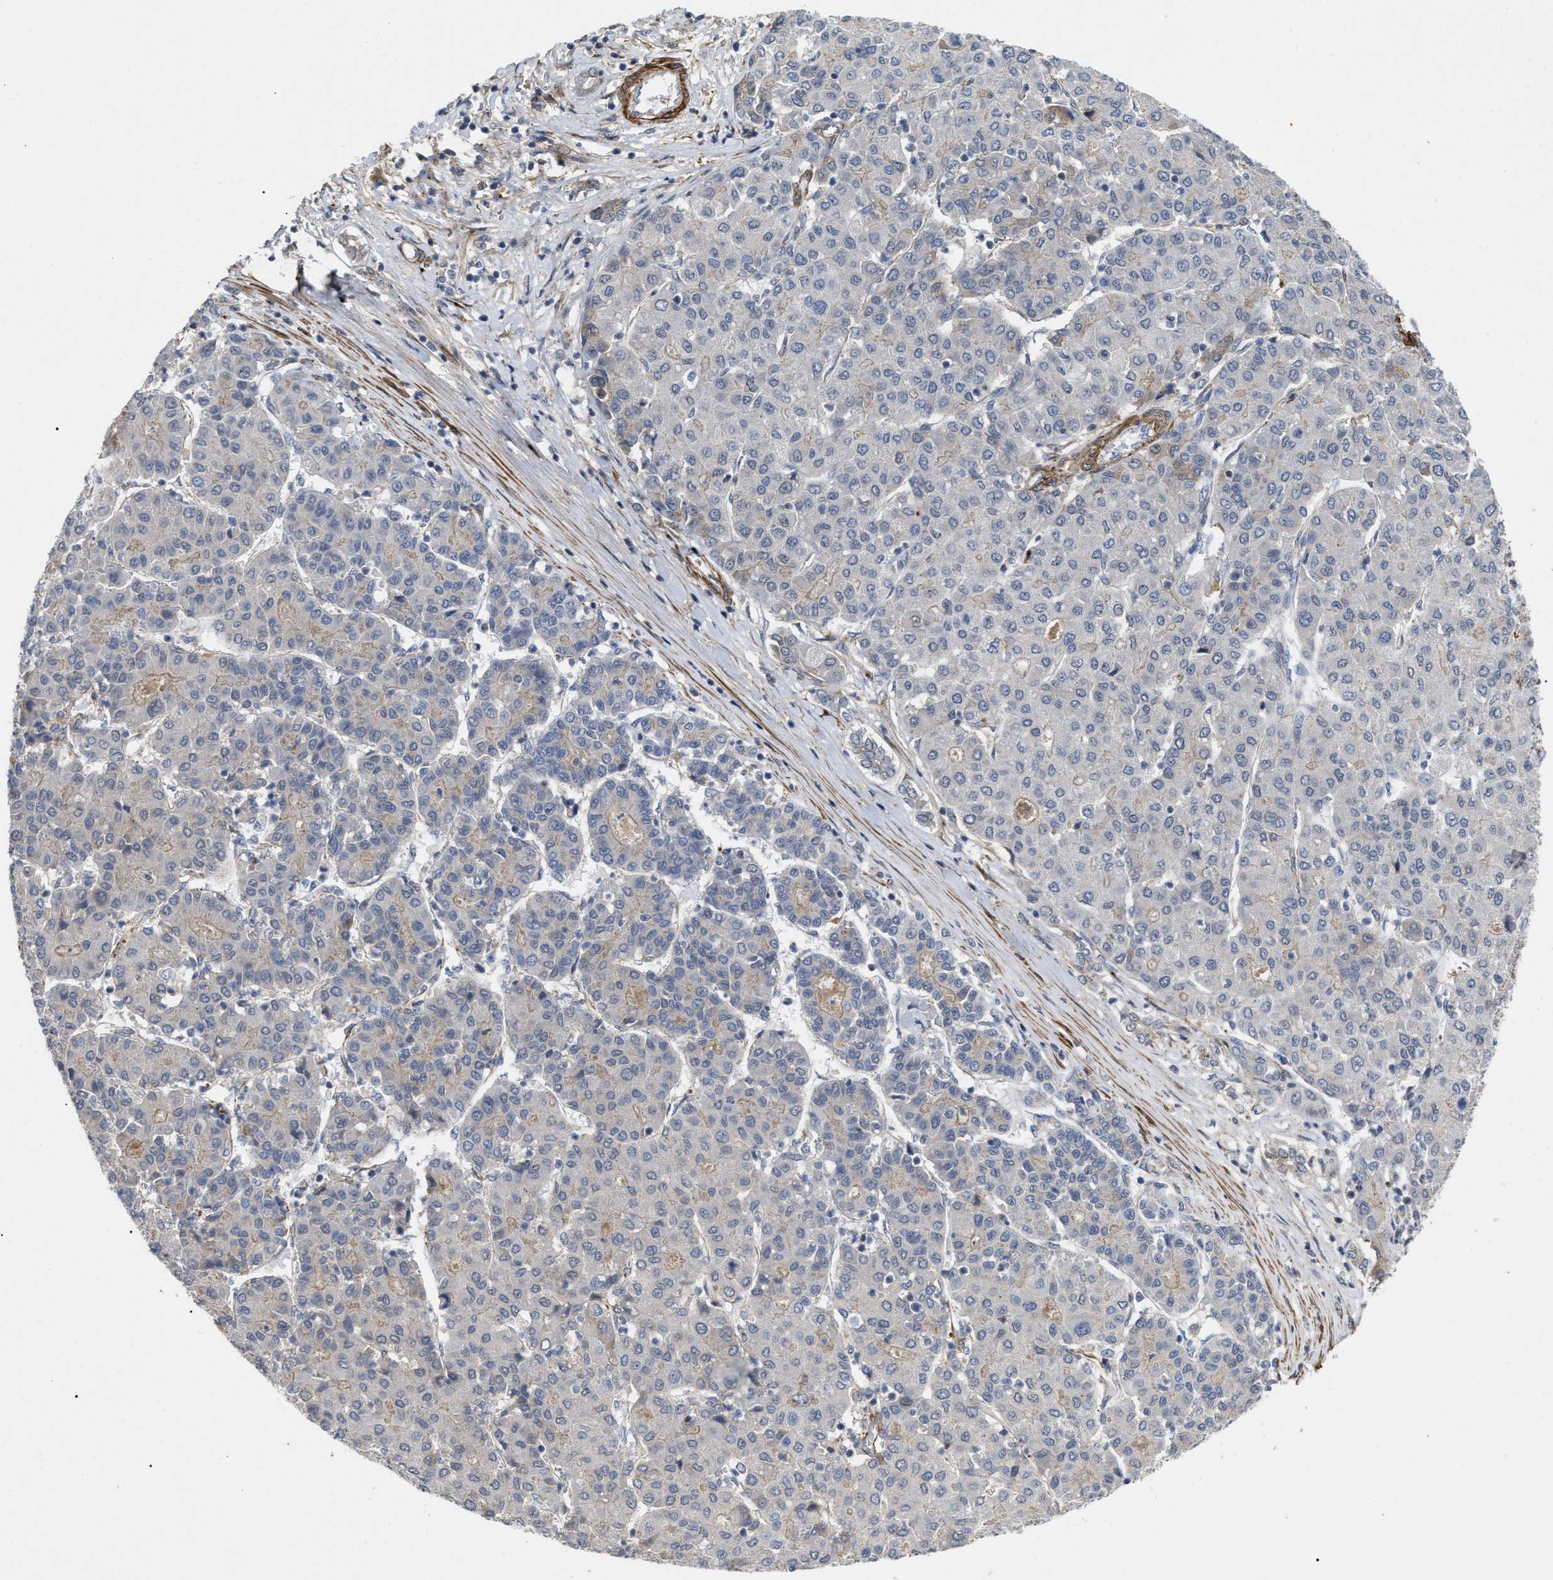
{"staining": {"intensity": "negative", "quantity": "none", "location": "none"}, "tissue": "liver cancer", "cell_type": "Tumor cells", "image_type": "cancer", "snomed": [{"axis": "morphology", "description": "Carcinoma, Hepatocellular, NOS"}, {"axis": "topography", "description": "Liver"}], "caption": "This is an immunohistochemistry (IHC) micrograph of liver hepatocellular carcinoma. There is no positivity in tumor cells.", "gene": "ST6GALNAC6", "patient": {"sex": "male", "age": 65}}